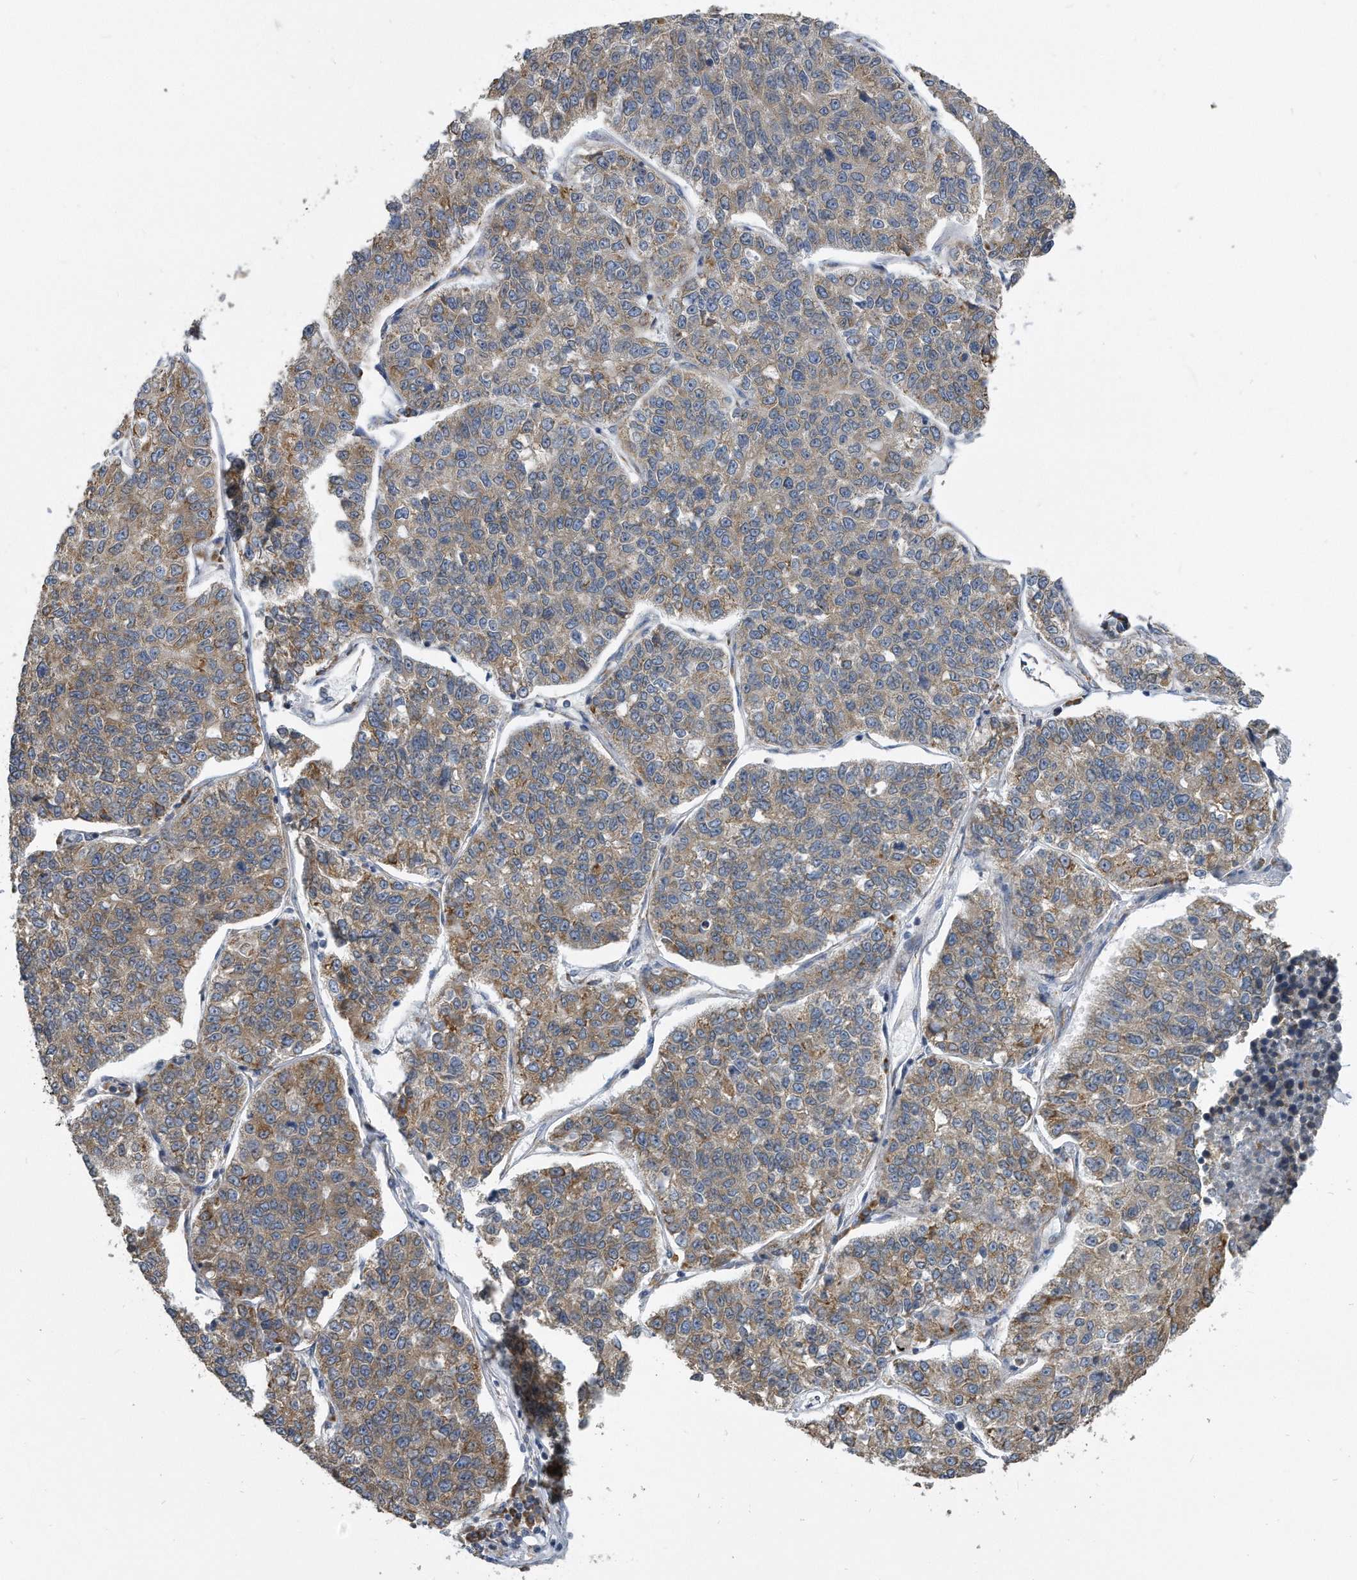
{"staining": {"intensity": "moderate", "quantity": "25%-75%", "location": "cytoplasmic/membranous"}, "tissue": "lung cancer", "cell_type": "Tumor cells", "image_type": "cancer", "snomed": [{"axis": "morphology", "description": "Adenocarcinoma, NOS"}, {"axis": "topography", "description": "Lung"}], "caption": "Human lung cancer stained with a brown dye shows moderate cytoplasmic/membranous positive expression in approximately 25%-75% of tumor cells.", "gene": "CCDC47", "patient": {"sex": "male", "age": 49}}